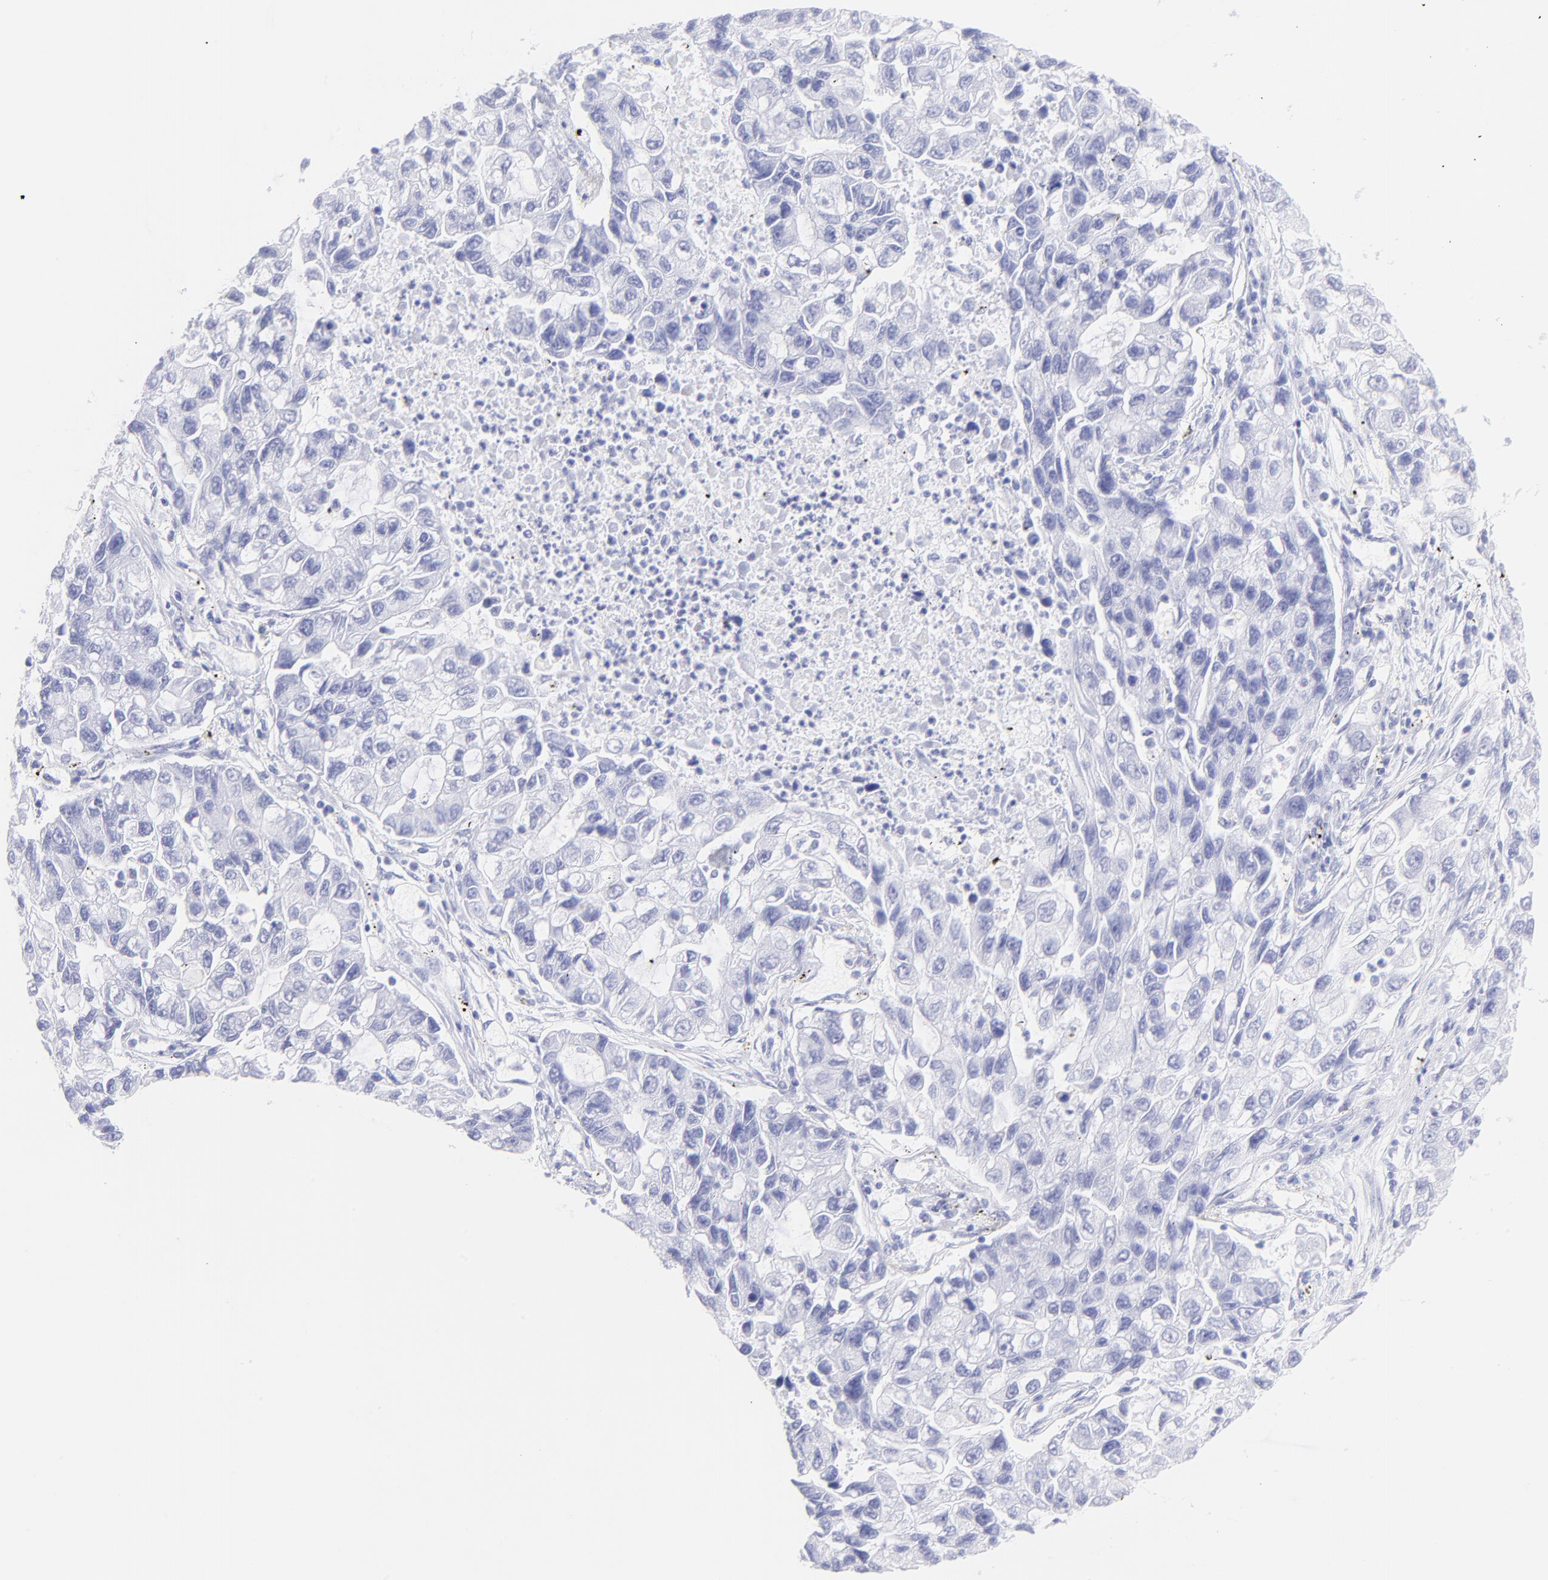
{"staining": {"intensity": "negative", "quantity": "none", "location": "none"}, "tissue": "lung cancer", "cell_type": "Tumor cells", "image_type": "cancer", "snomed": [{"axis": "morphology", "description": "Adenocarcinoma, NOS"}, {"axis": "topography", "description": "Lung"}], "caption": "A micrograph of human lung cancer is negative for staining in tumor cells.", "gene": "IRAG2", "patient": {"sex": "female", "age": 51}}